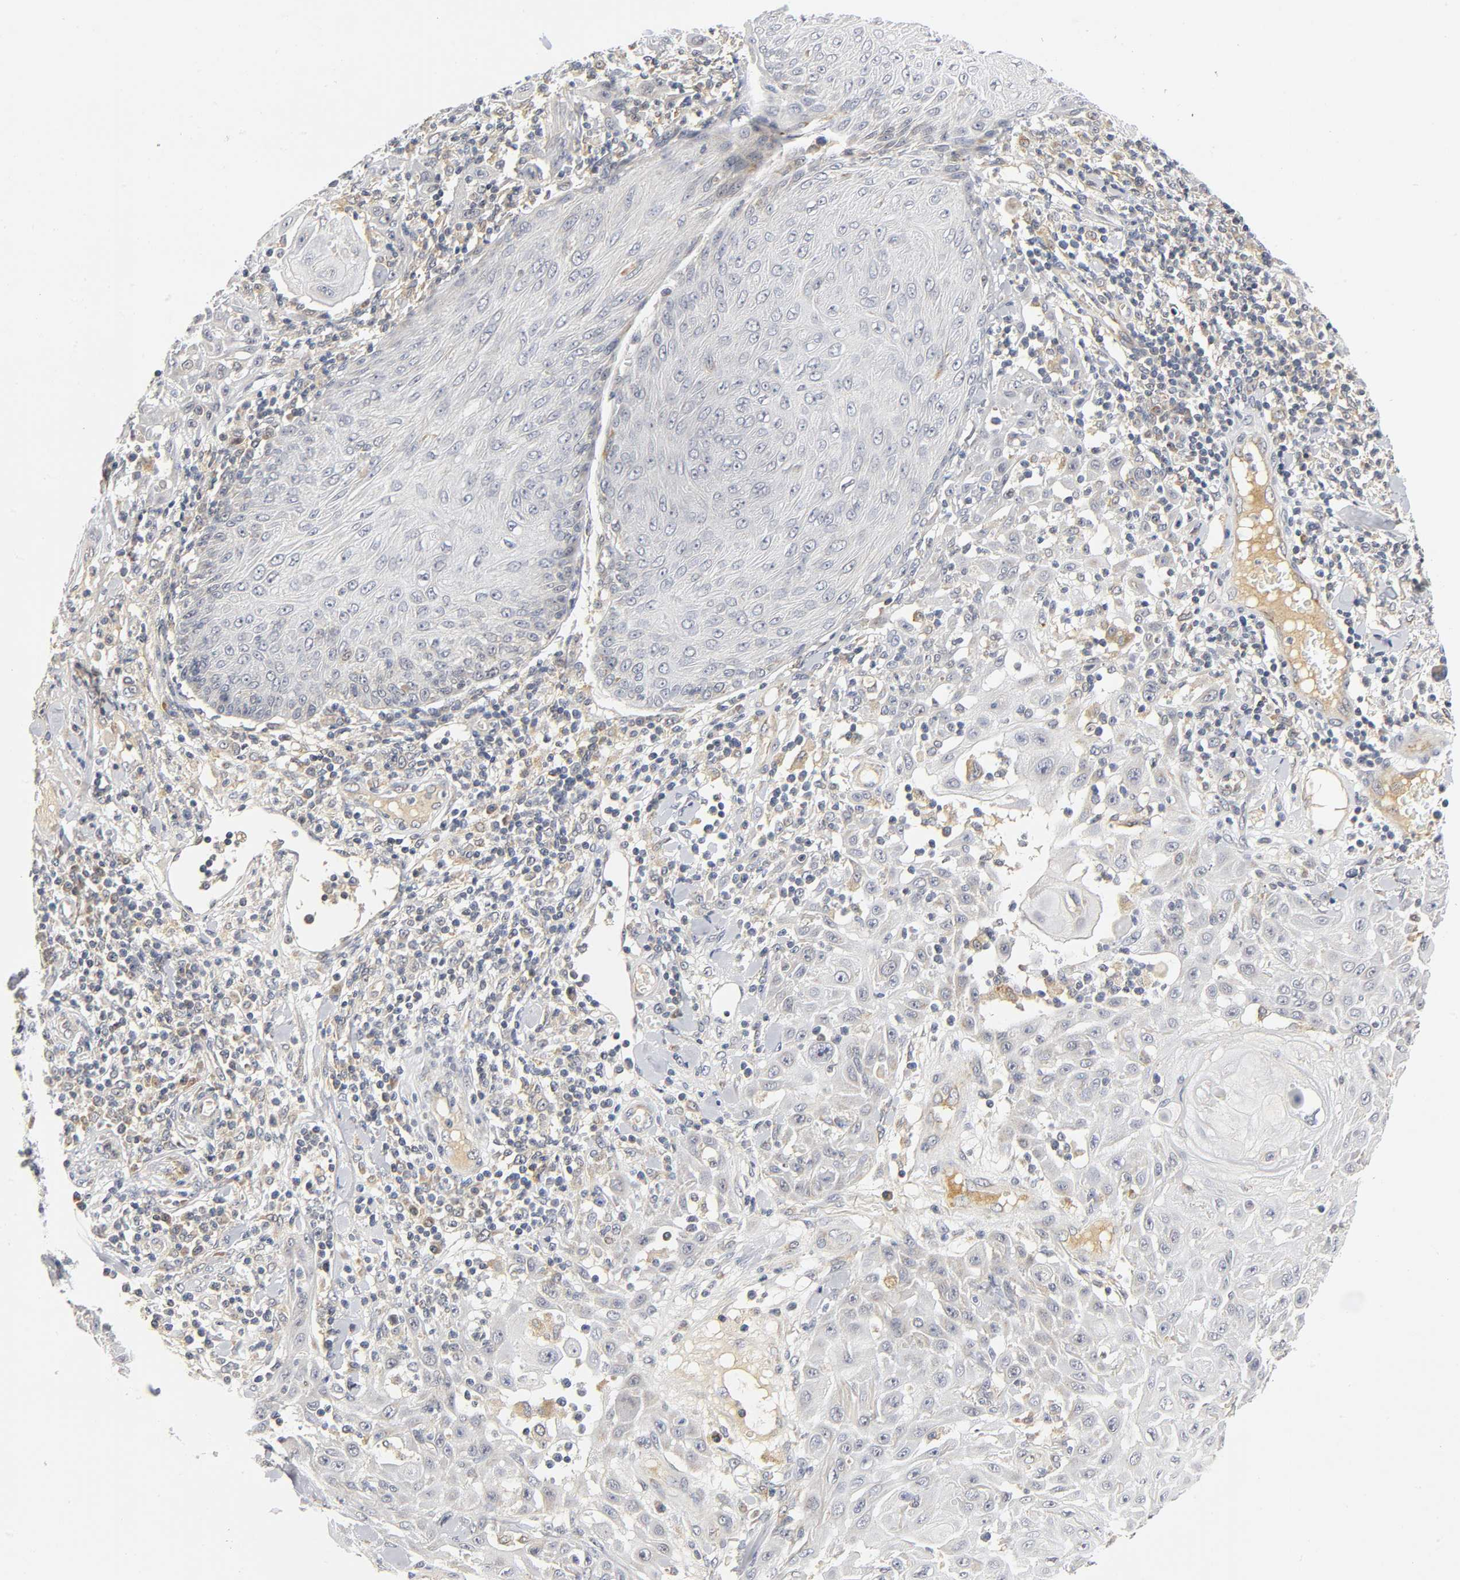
{"staining": {"intensity": "negative", "quantity": "none", "location": "none"}, "tissue": "skin cancer", "cell_type": "Tumor cells", "image_type": "cancer", "snomed": [{"axis": "morphology", "description": "Squamous cell carcinoma, NOS"}, {"axis": "topography", "description": "Skin"}], "caption": "This micrograph is of skin cancer (squamous cell carcinoma) stained with immunohistochemistry (IHC) to label a protein in brown with the nuclei are counter-stained blue. There is no expression in tumor cells.", "gene": "NRP1", "patient": {"sex": "male", "age": 24}}